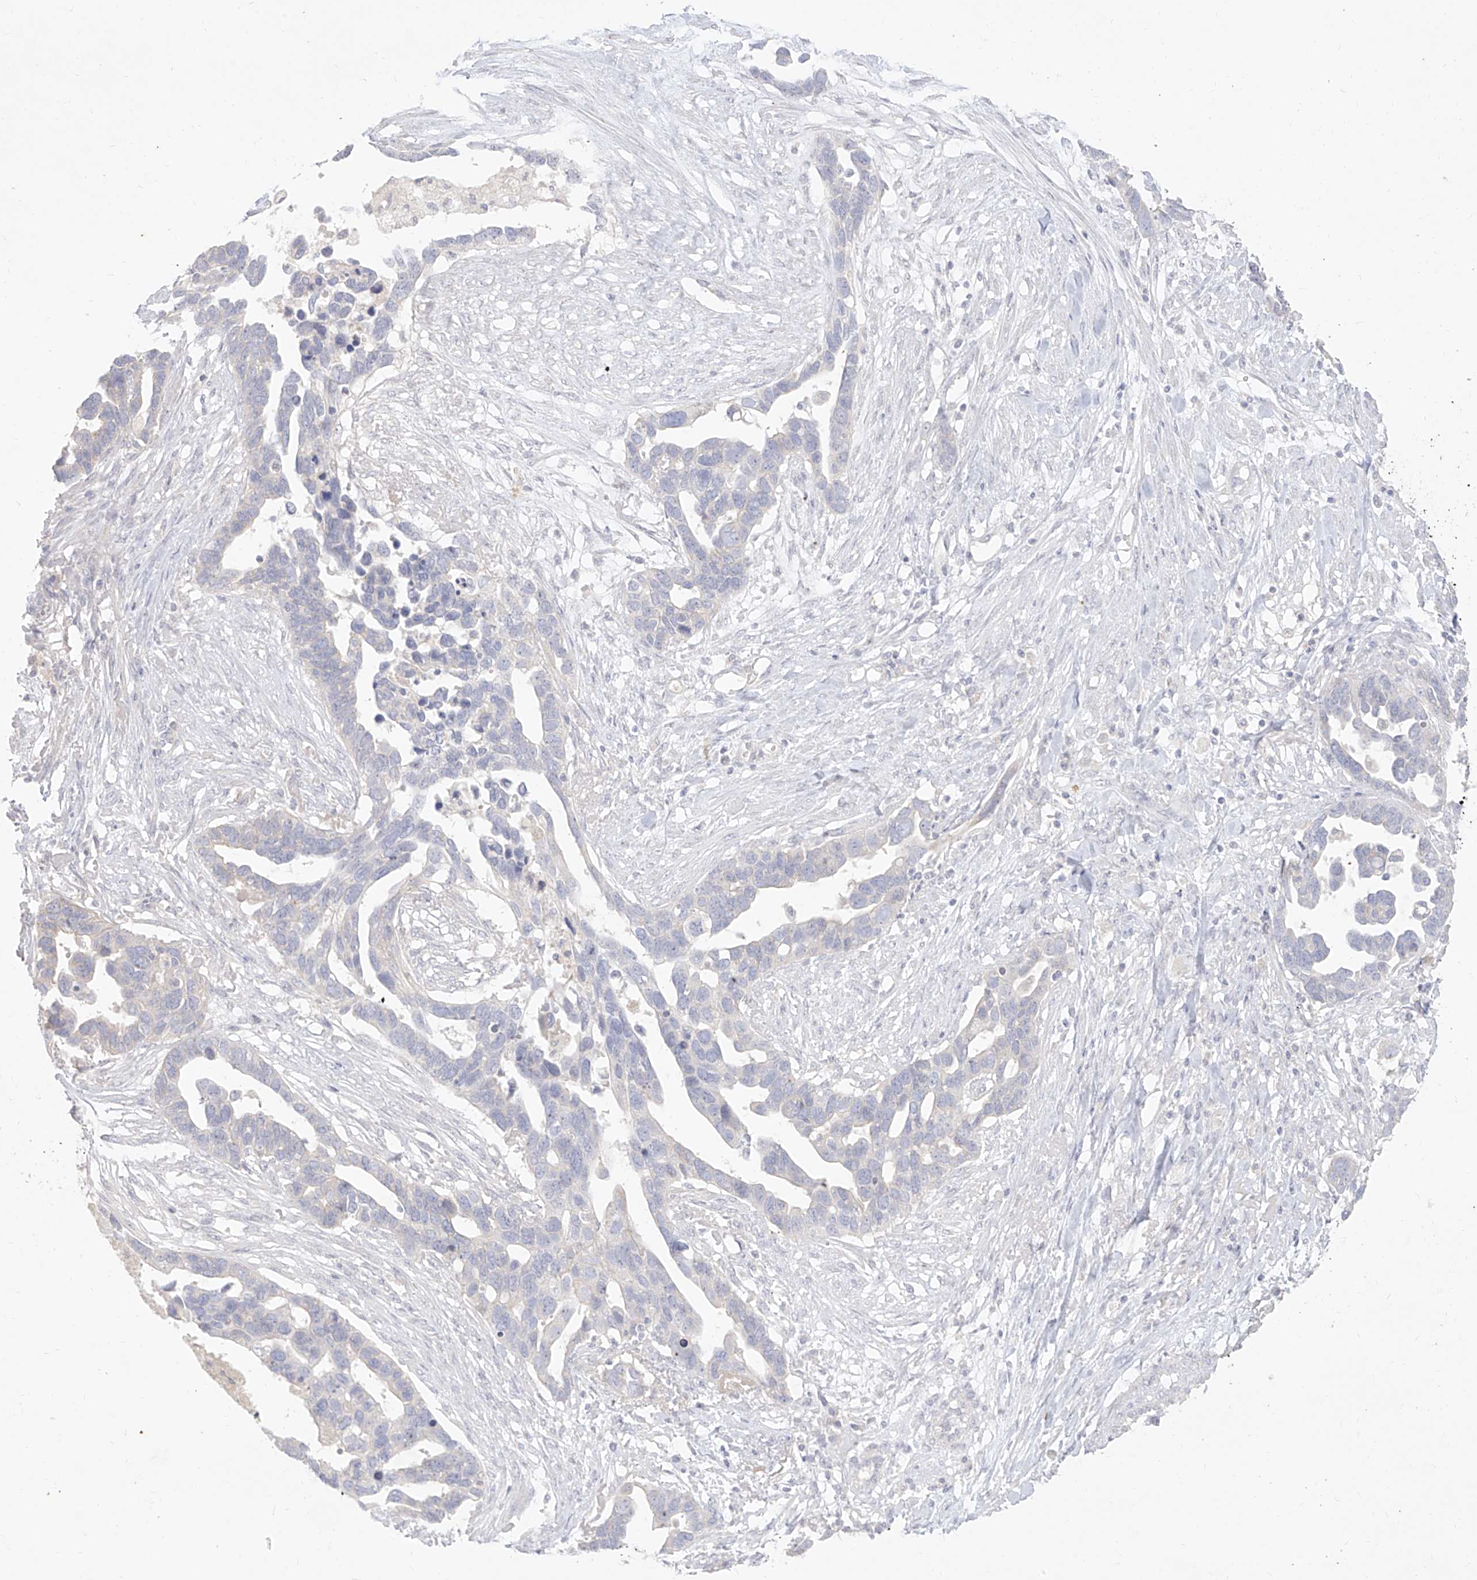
{"staining": {"intensity": "negative", "quantity": "none", "location": "none"}, "tissue": "ovarian cancer", "cell_type": "Tumor cells", "image_type": "cancer", "snomed": [{"axis": "morphology", "description": "Cystadenocarcinoma, serous, NOS"}, {"axis": "topography", "description": "Ovary"}], "caption": "This is an immunohistochemistry histopathology image of ovarian serous cystadenocarcinoma. There is no staining in tumor cells.", "gene": "ARHGEF40", "patient": {"sex": "female", "age": 54}}